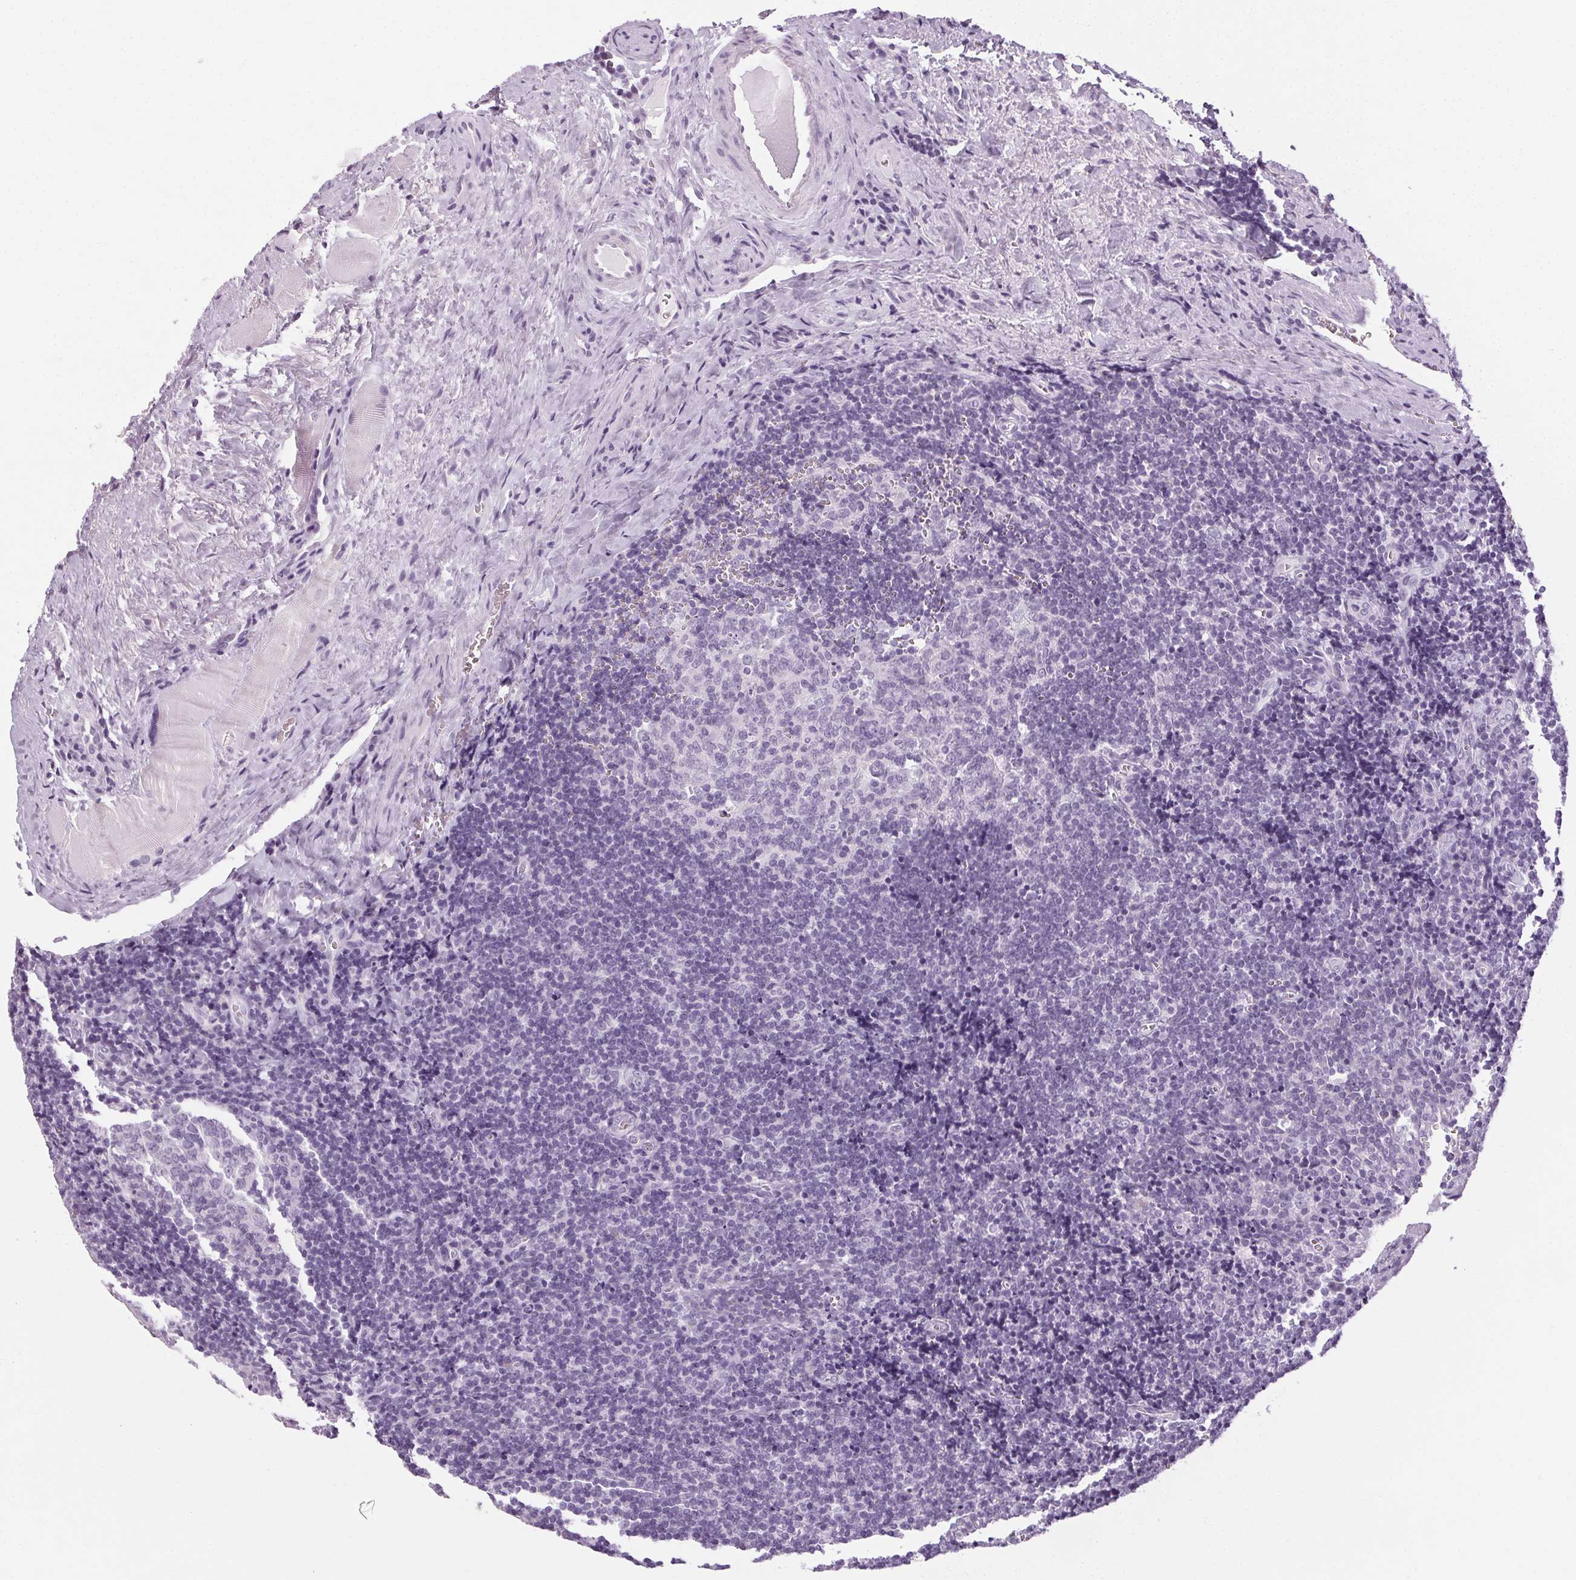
{"staining": {"intensity": "negative", "quantity": "none", "location": "none"}, "tissue": "tonsil", "cell_type": "Germinal center cells", "image_type": "normal", "snomed": [{"axis": "morphology", "description": "Normal tissue, NOS"}, {"axis": "morphology", "description": "Inflammation, NOS"}, {"axis": "topography", "description": "Tonsil"}], "caption": "A high-resolution photomicrograph shows immunohistochemistry (IHC) staining of normal tonsil, which shows no significant expression in germinal center cells.", "gene": "POMC", "patient": {"sex": "female", "age": 31}}